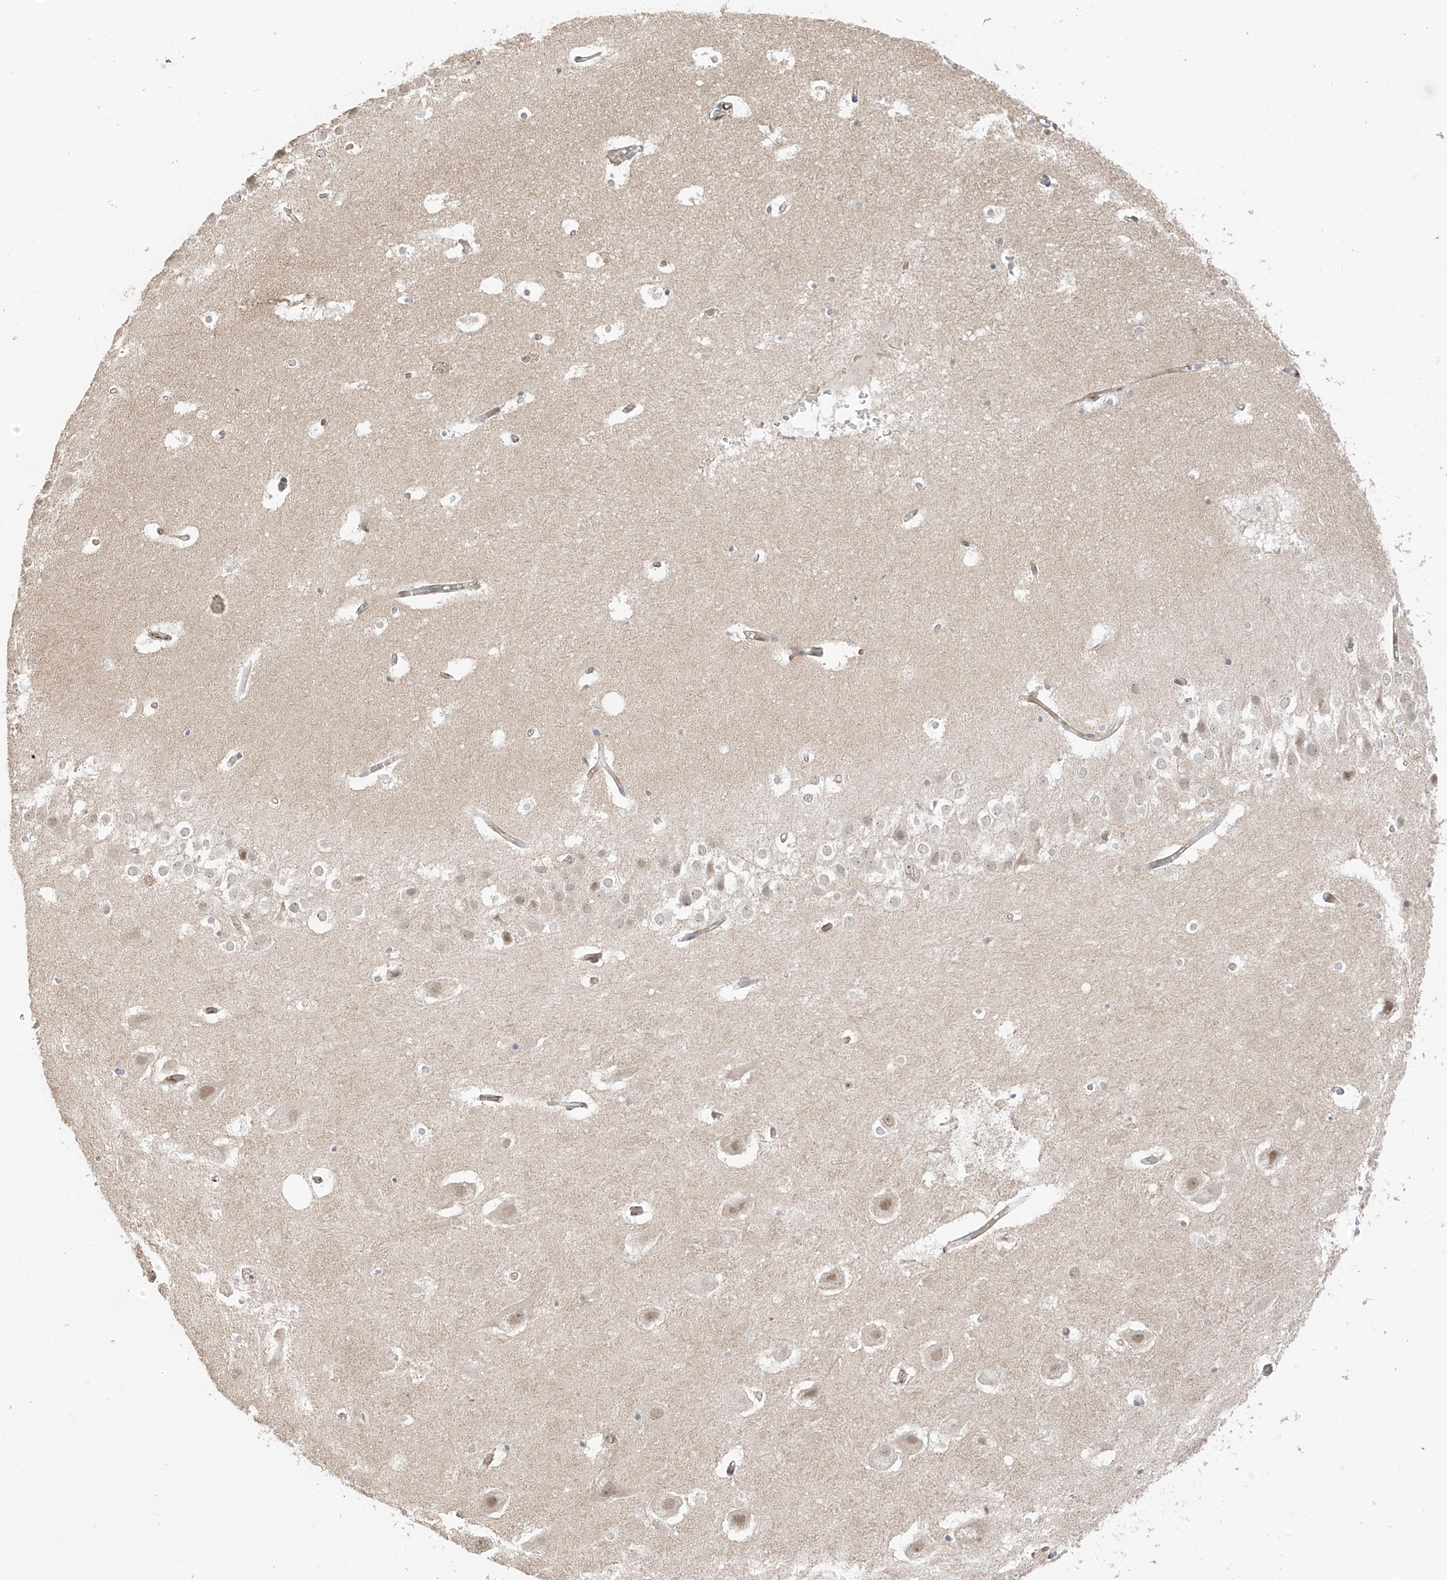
{"staining": {"intensity": "moderate", "quantity": "<25%", "location": "cytoplasmic/membranous"}, "tissue": "hippocampus", "cell_type": "Glial cells", "image_type": "normal", "snomed": [{"axis": "morphology", "description": "Normal tissue, NOS"}, {"axis": "topography", "description": "Hippocampus"}], "caption": "An IHC histopathology image of unremarkable tissue is shown. Protein staining in brown labels moderate cytoplasmic/membranous positivity in hippocampus within glial cells. The staining was performed using DAB, with brown indicating positive protein expression. Nuclei are stained blue with hematoxylin.", "gene": "DCDC2", "patient": {"sex": "female", "age": 52}}